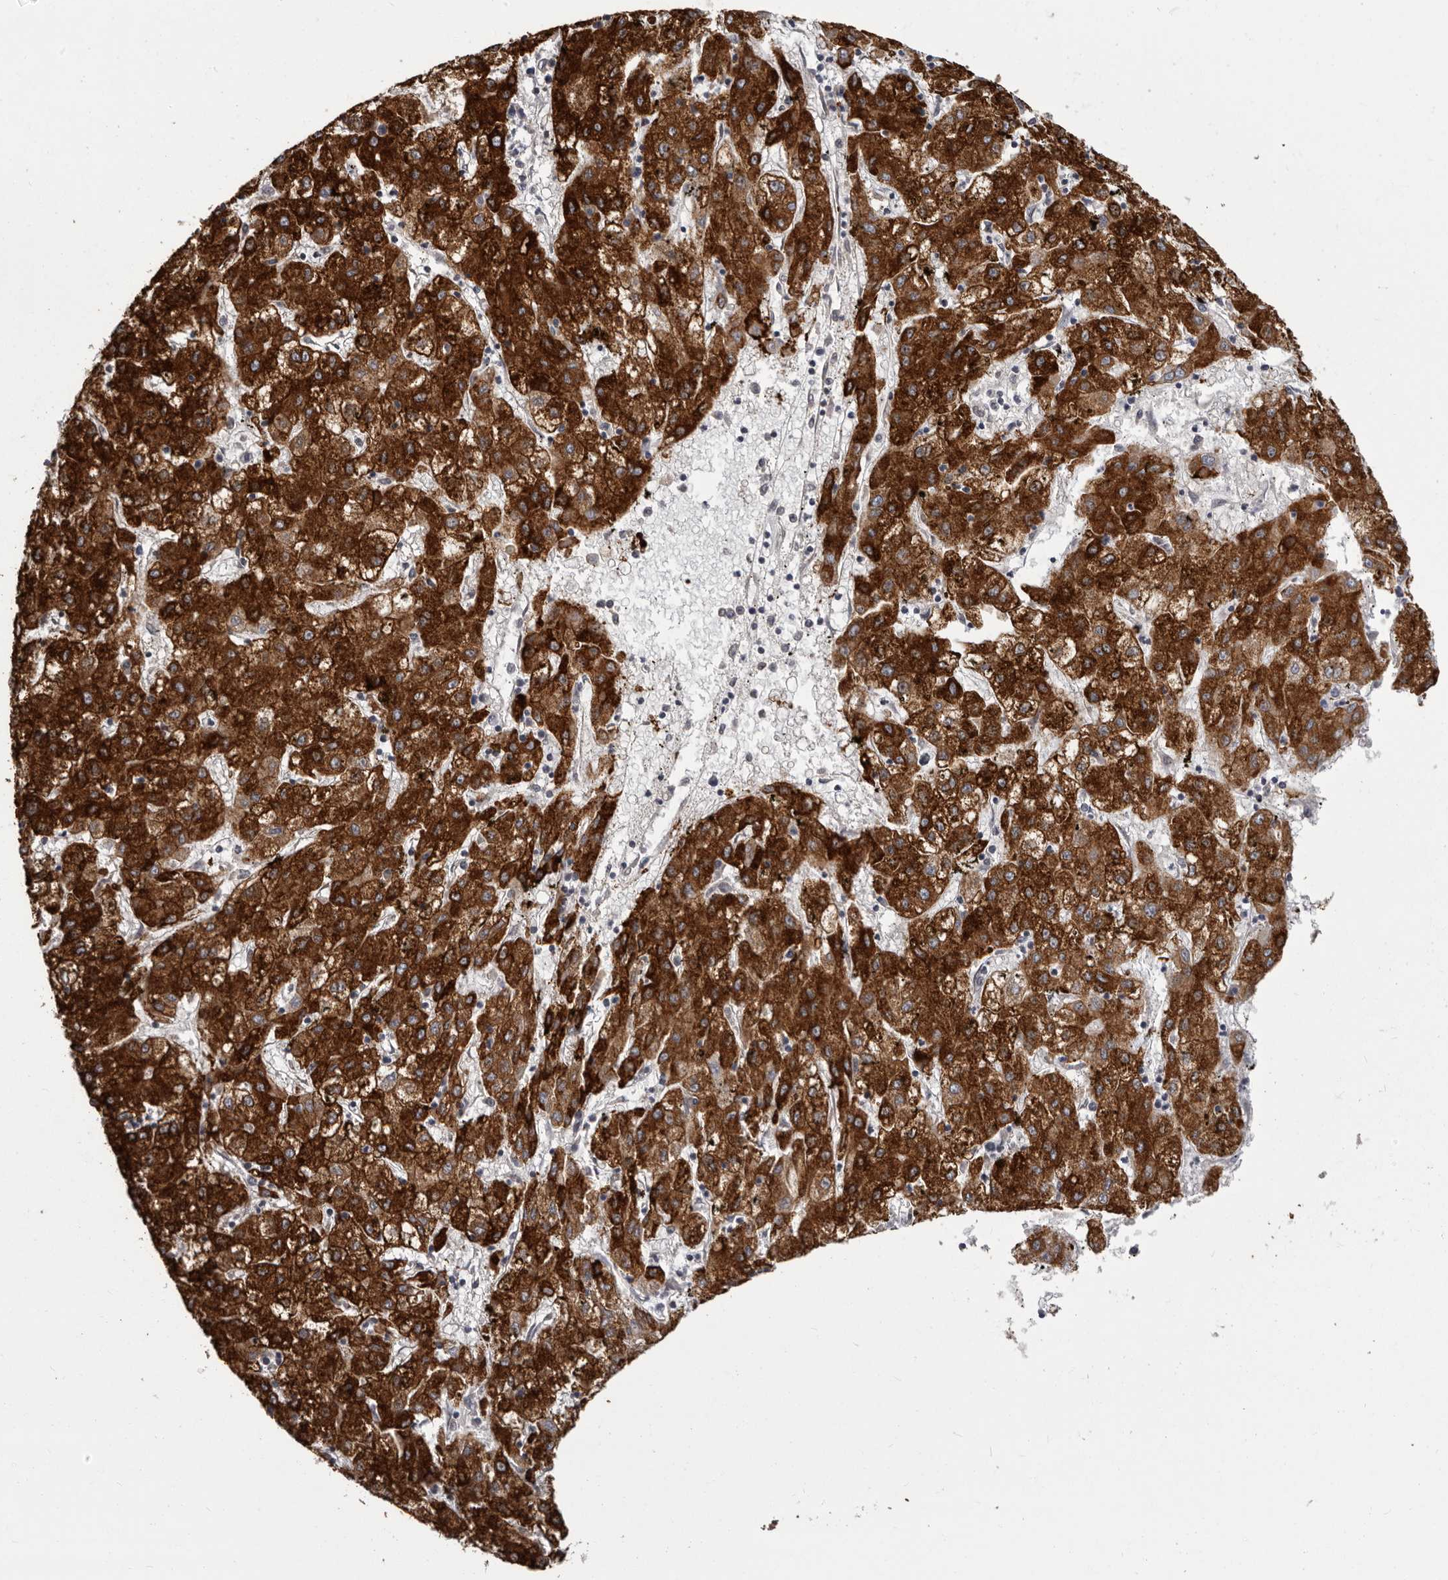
{"staining": {"intensity": "strong", "quantity": ">75%", "location": "cytoplasmic/membranous"}, "tissue": "liver cancer", "cell_type": "Tumor cells", "image_type": "cancer", "snomed": [{"axis": "morphology", "description": "Carcinoma, Hepatocellular, NOS"}, {"axis": "topography", "description": "Liver"}], "caption": "DAB immunohistochemical staining of hepatocellular carcinoma (liver) exhibits strong cytoplasmic/membranous protein positivity in about >75% of tumor cells.", "gene": "HRH1", "patient": {"sex": "male", "age": 72}}